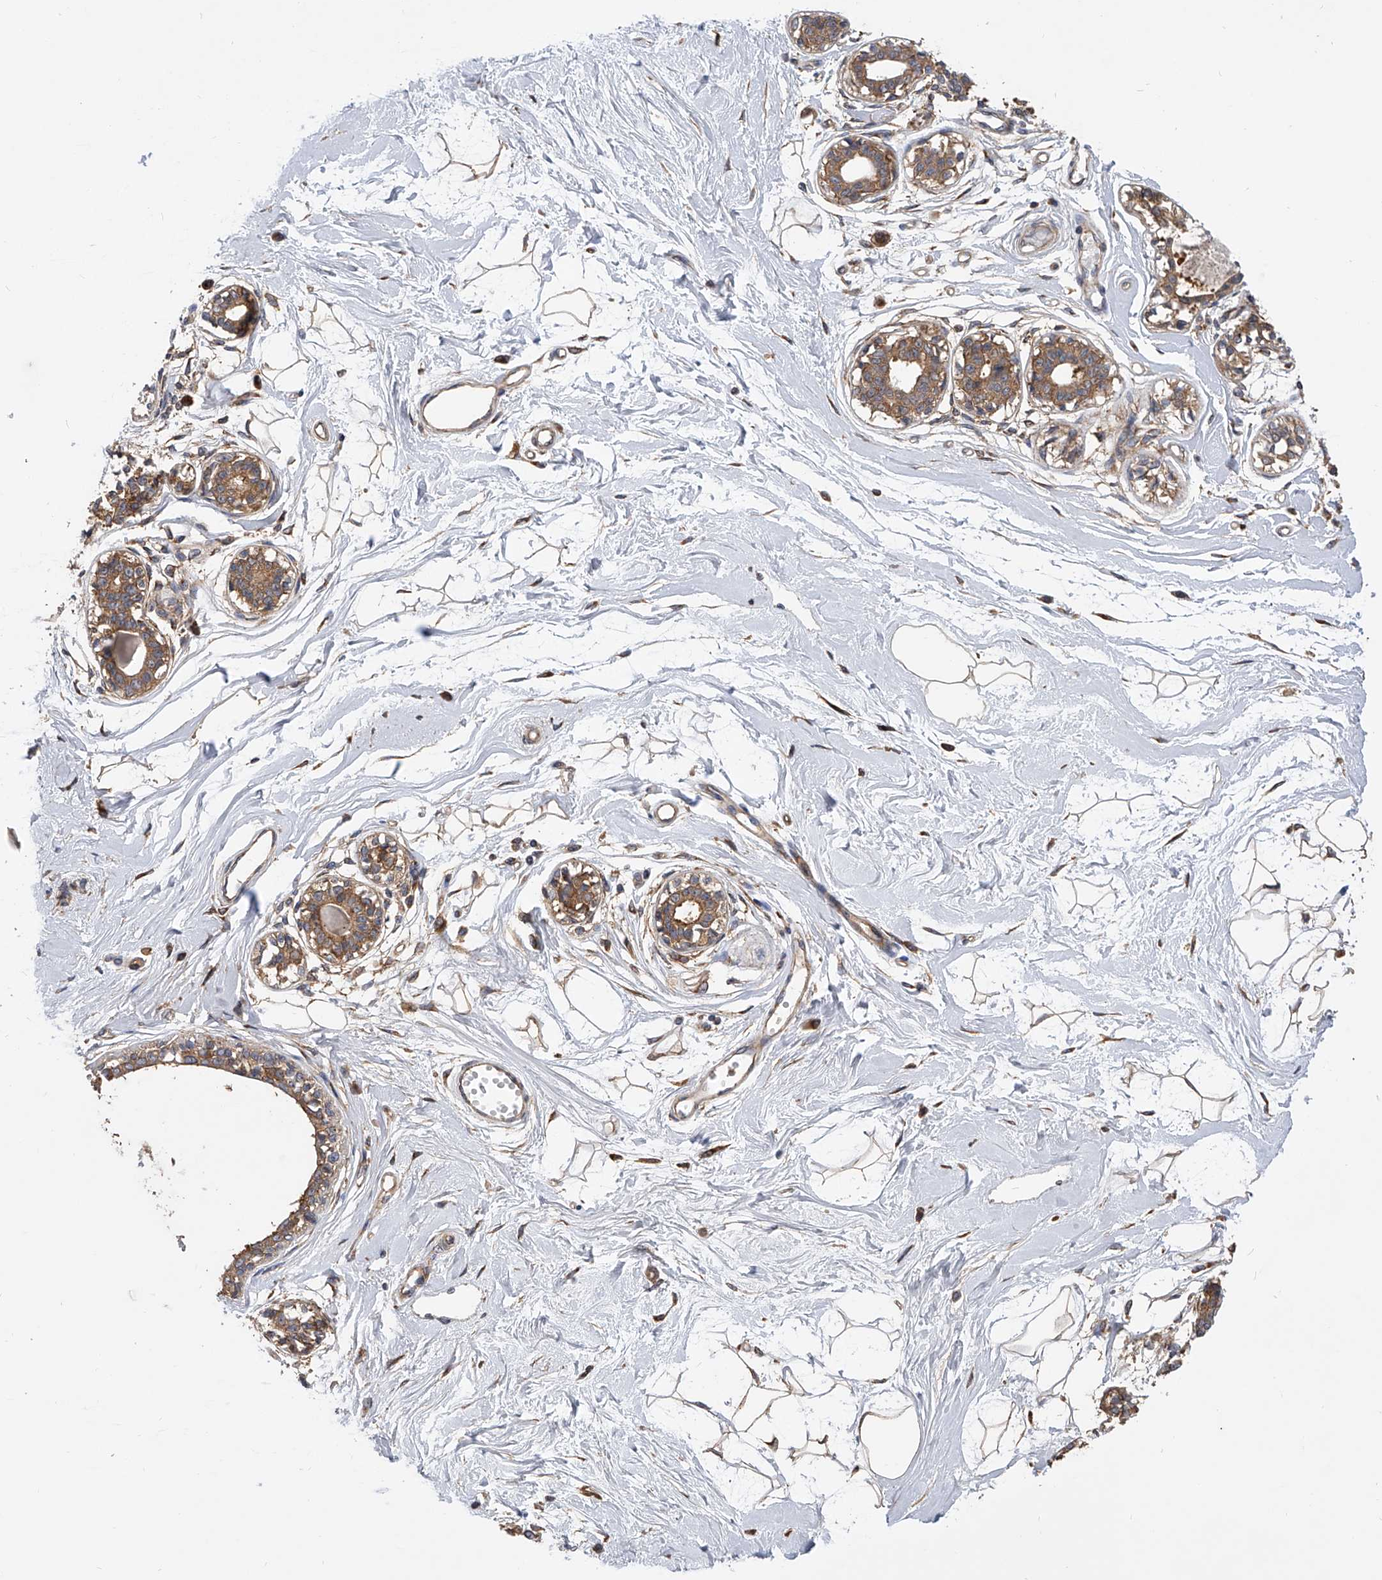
{"staining": {"intensity": "weak", "quantity": ">75%", "location": "cytoplasmic/membranous"}, "tissue": "breast", "cell_type": "Adipocytes", "image_type": "normal", "snomed": [{"axis": "morphology", "description": "Normal tissue, NOS"}, {"axis": "topography", "description": "Breast"}], "caption": "Breast stained for a protein displays weak cytoplasmic/membranous positivity in adipocytes. (Brightfield microscopy of DAB IHC at high magnification).", "gene": "CFAP410", "patient": {"sex": "female", "age": 45}}